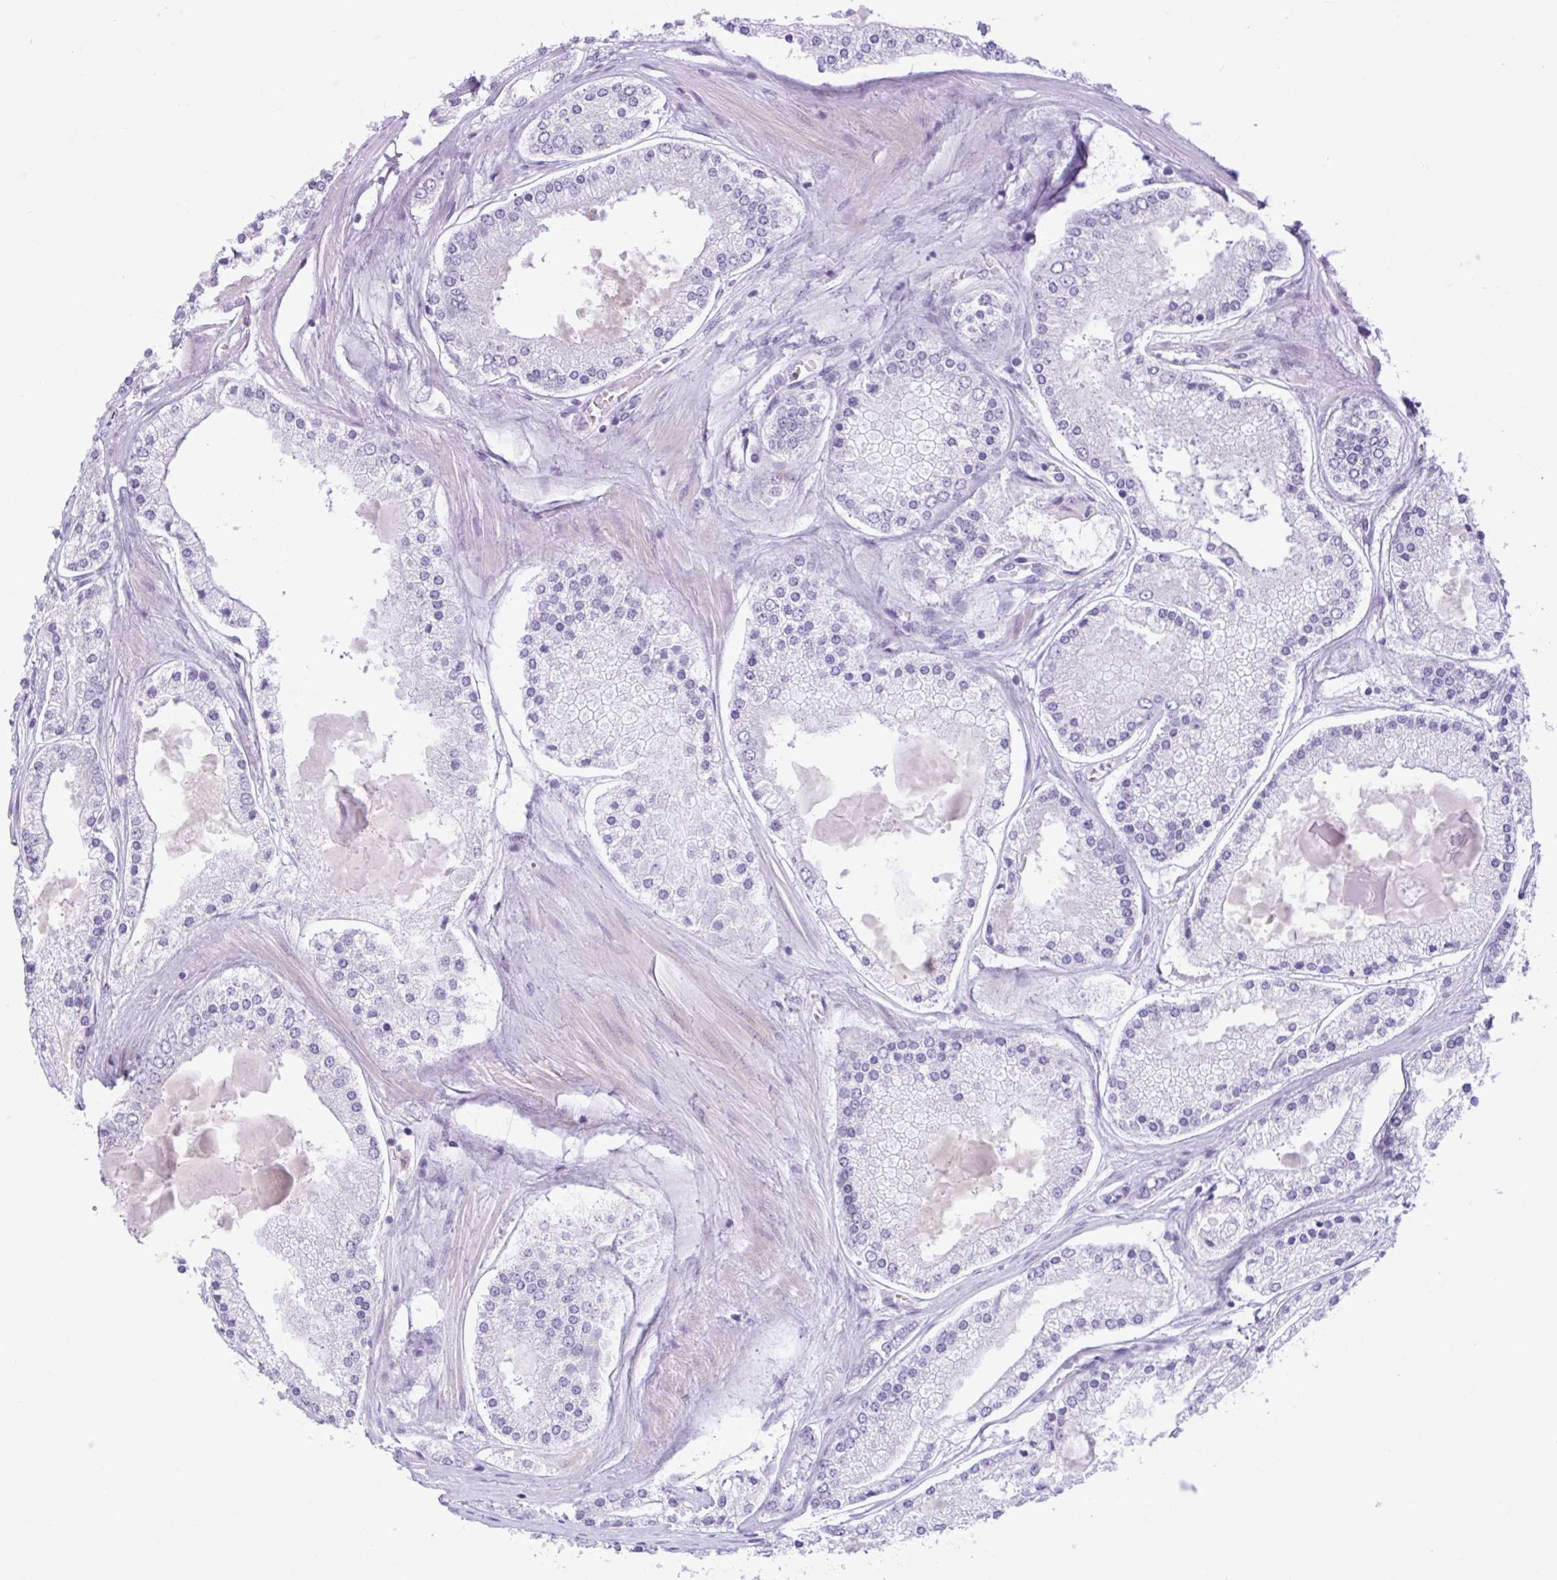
{"staining": {"intensity": "negative", "quantity": "none", "location": "none"}, "tissue": "prostate cancer", "cell_type": "Tumor cells", "image_type": "cancer", "snomed": [{"axis": "morphology", "description": "Adenocarcinoma, High grade"}, {"axis": "topography", "description": "Prostate"}], "caption": "Immunohistochemistry (IHC) micrograph of neoplastic tissue: prostate adenocarcinoma (high-grade) stained with DAB (3,3'-diaminobenzidine) displays no significant protein staining in tumor cells. (Stains: DAB (3,3'-diaminobenzidine) immunohistochemistry (IHC) with hematoxylin counter stain, Microscopy: brightfield microscopy at high magnification).", "gene": "FAM153A", "patient": {"sex": "male", "age": 67}}